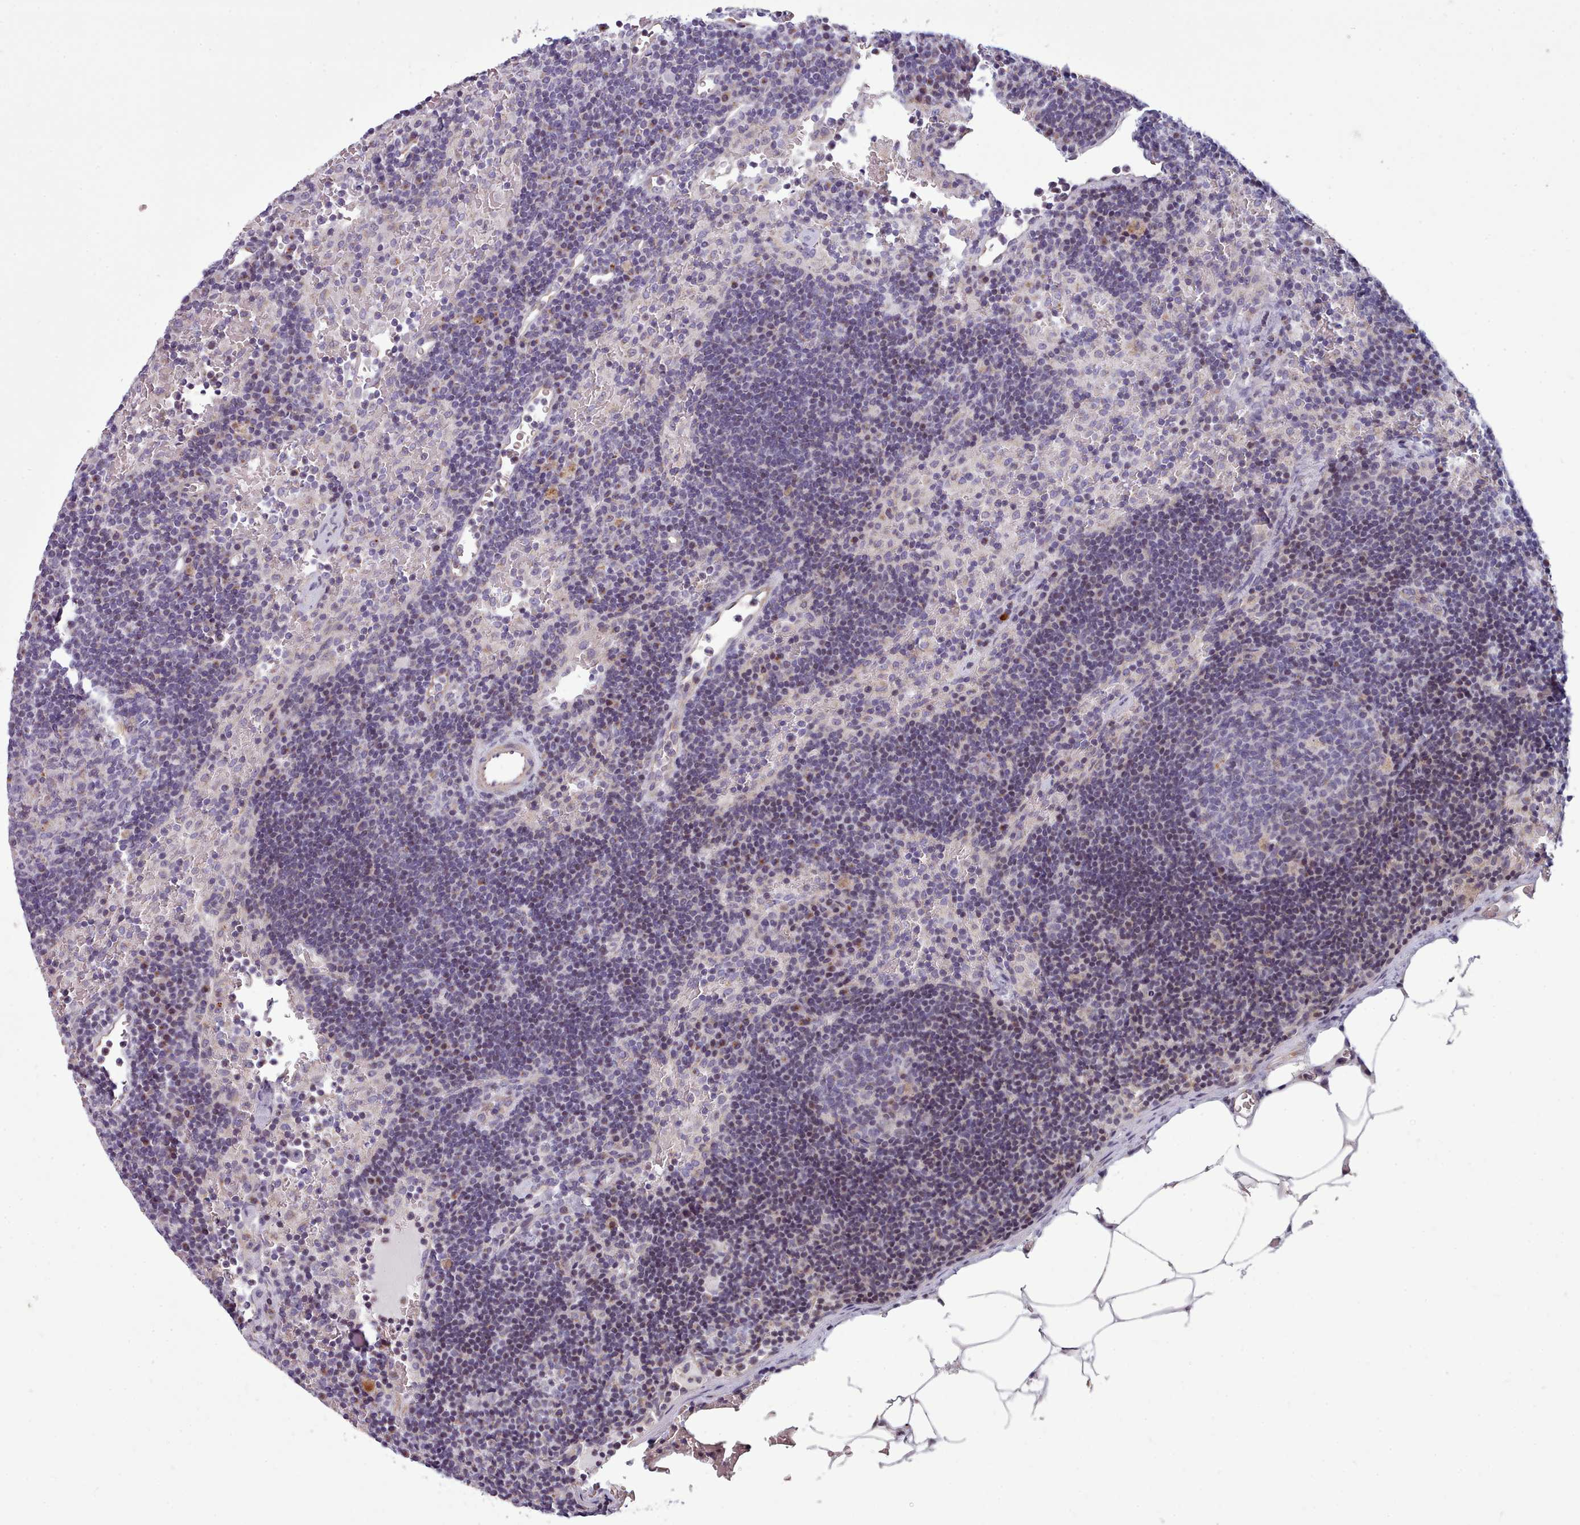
{"staining": {"intensity": "negative", "quantity": "none", "location": "none"}, "tissue": "lymph node", "cell_type": "Germinal center cells", "image_type": "normal", "snomed": [{"axis": "morphology", "description": "Normal tissue, NOS"}, {"axis": "topography", "description": "Lymph node"}], "caption": "This is an immunohistochemistry (IHC) photomicrograph of unremarkable lymph node. There is no positivity in germinal center cells.", "gene": "SLC52A3", "patient": {"sex": "male", "age": 62}}